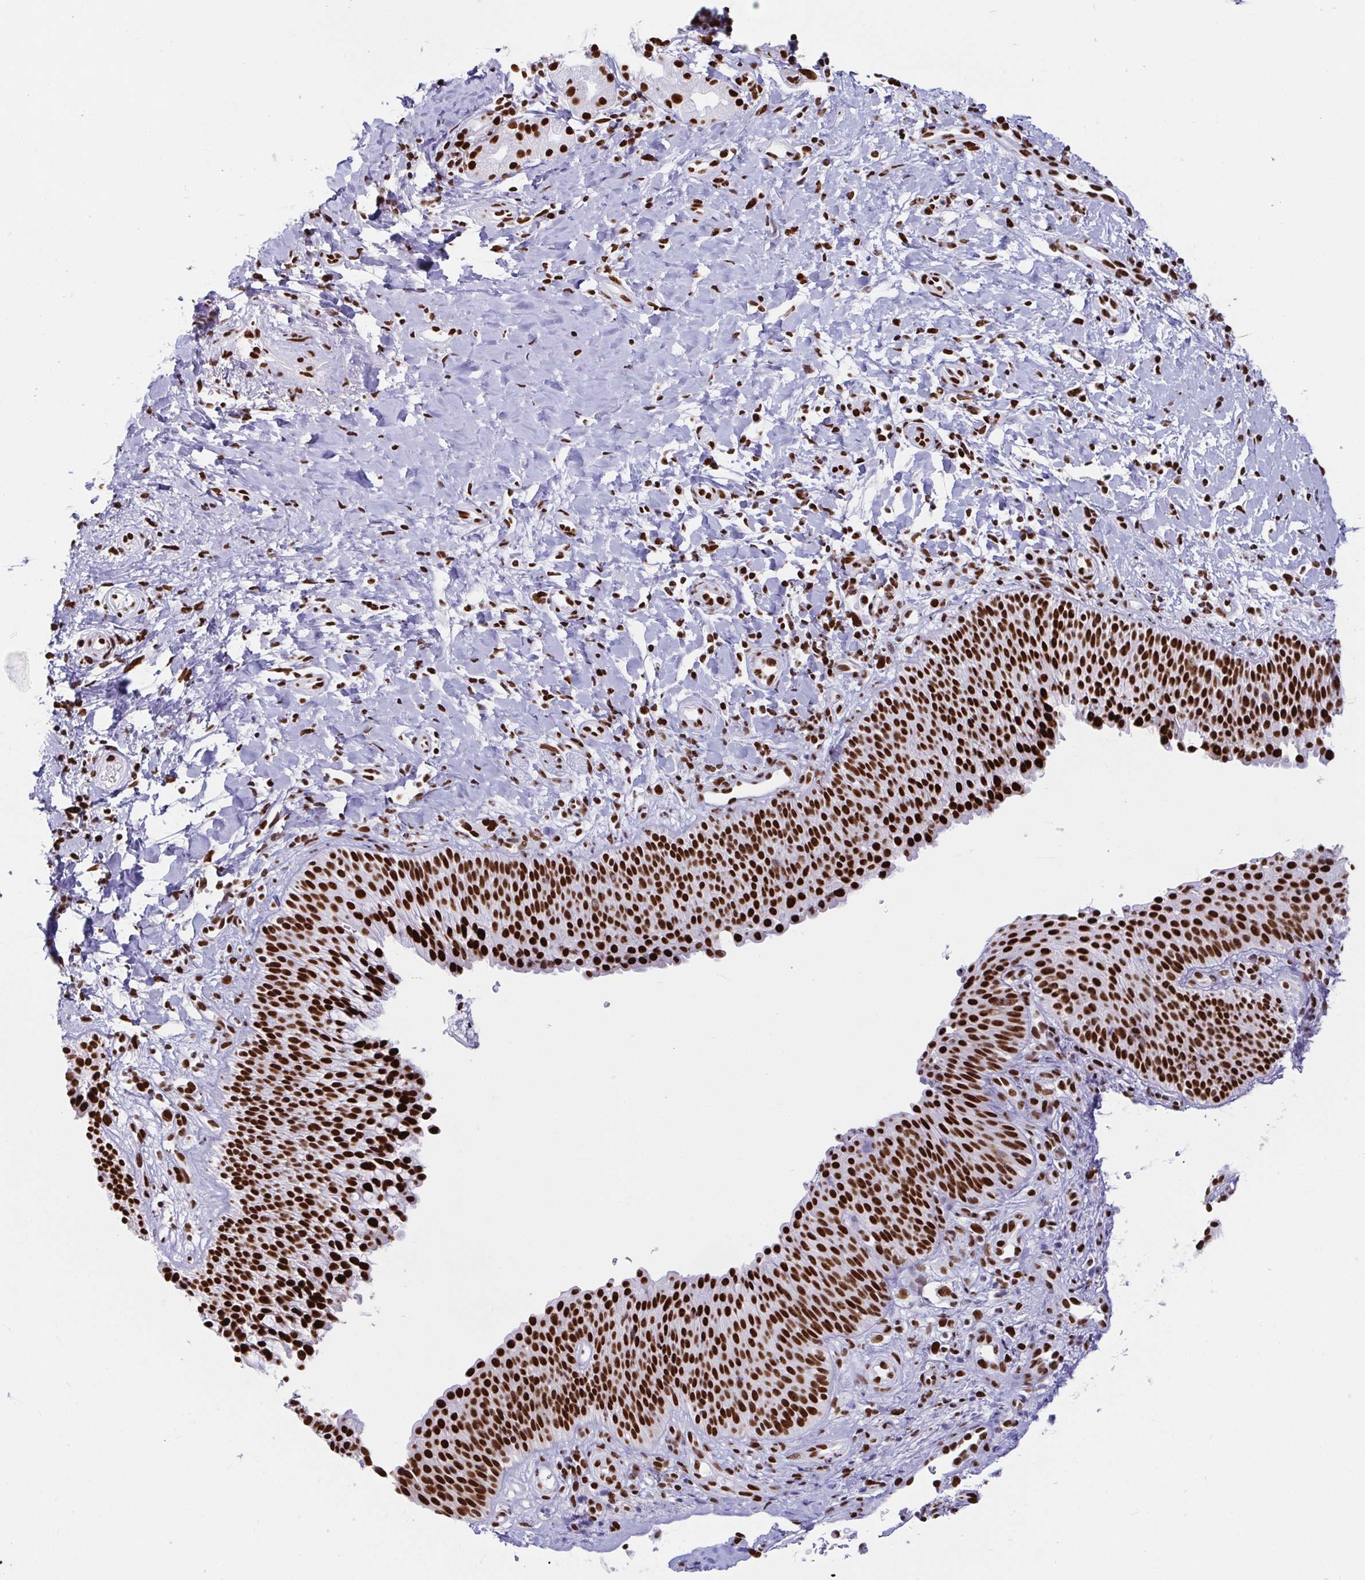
{"staining": {"intensity": "strong", "quantity": ">75%", "location": "nuclear"}, "tissue": "nasopharynx", "cell_type": "Respiratory epithelial cells", "image_type": "normal", "snomed": [{"axis": "morphology", "description": "Normal tissue, NOS"}, {"axis": "morphology", "description": "Inflammation, NOS"}, {"axis": "topography", "description": "Nasopharynx"}], "caption": "Respiratory epithelial cells reveal high levels of strong nuclear positivity in about >75% of cells in benign nasopharynx. The staining was performed using DAB (3,3'-diaminobenzidine), with brown indicating positive protein expression. Nuclei are stained blue with hematoxylin.", "gene": "EWSR1", "patient": {"sex": "male", "age": 54}}